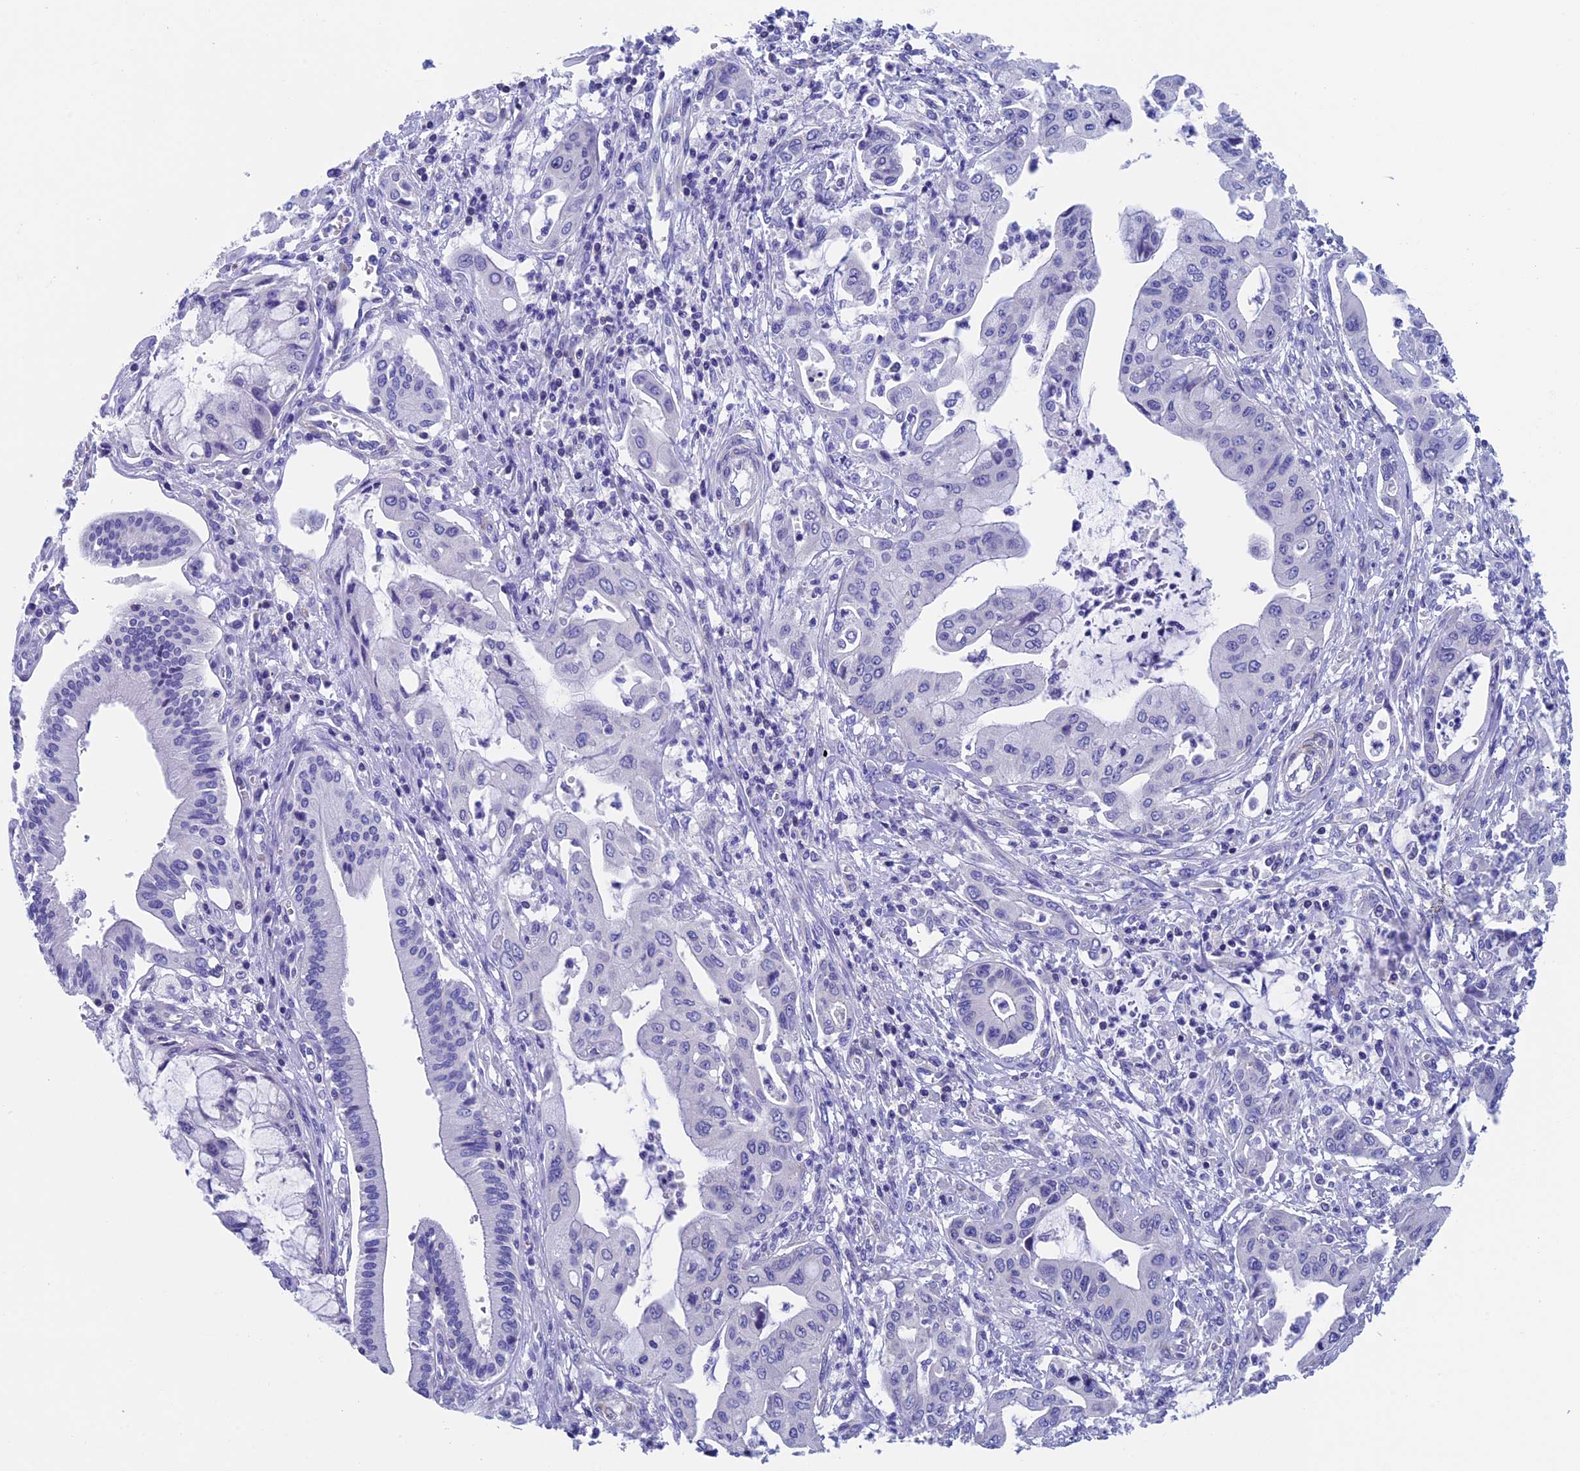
{"staining": {"intensity": "negative", "quantity": "none", "location": "none"}, "tissue": "pancreatic cancer", "cell_type": "Tumor cells", "image_type": "cancer", "snomed": [{"axis": "morphology", "description": "Adenocarcinoma, NOS"}, {"axis": "topography", "description": "Pancreas"}], "caption": "Adenocarcinoma (pancreatic) stained for a protein using IHC reveals no positivity tumor cells.", "gene": "SEPTIN1", "patient": {"sex": "male", "age": 46}}